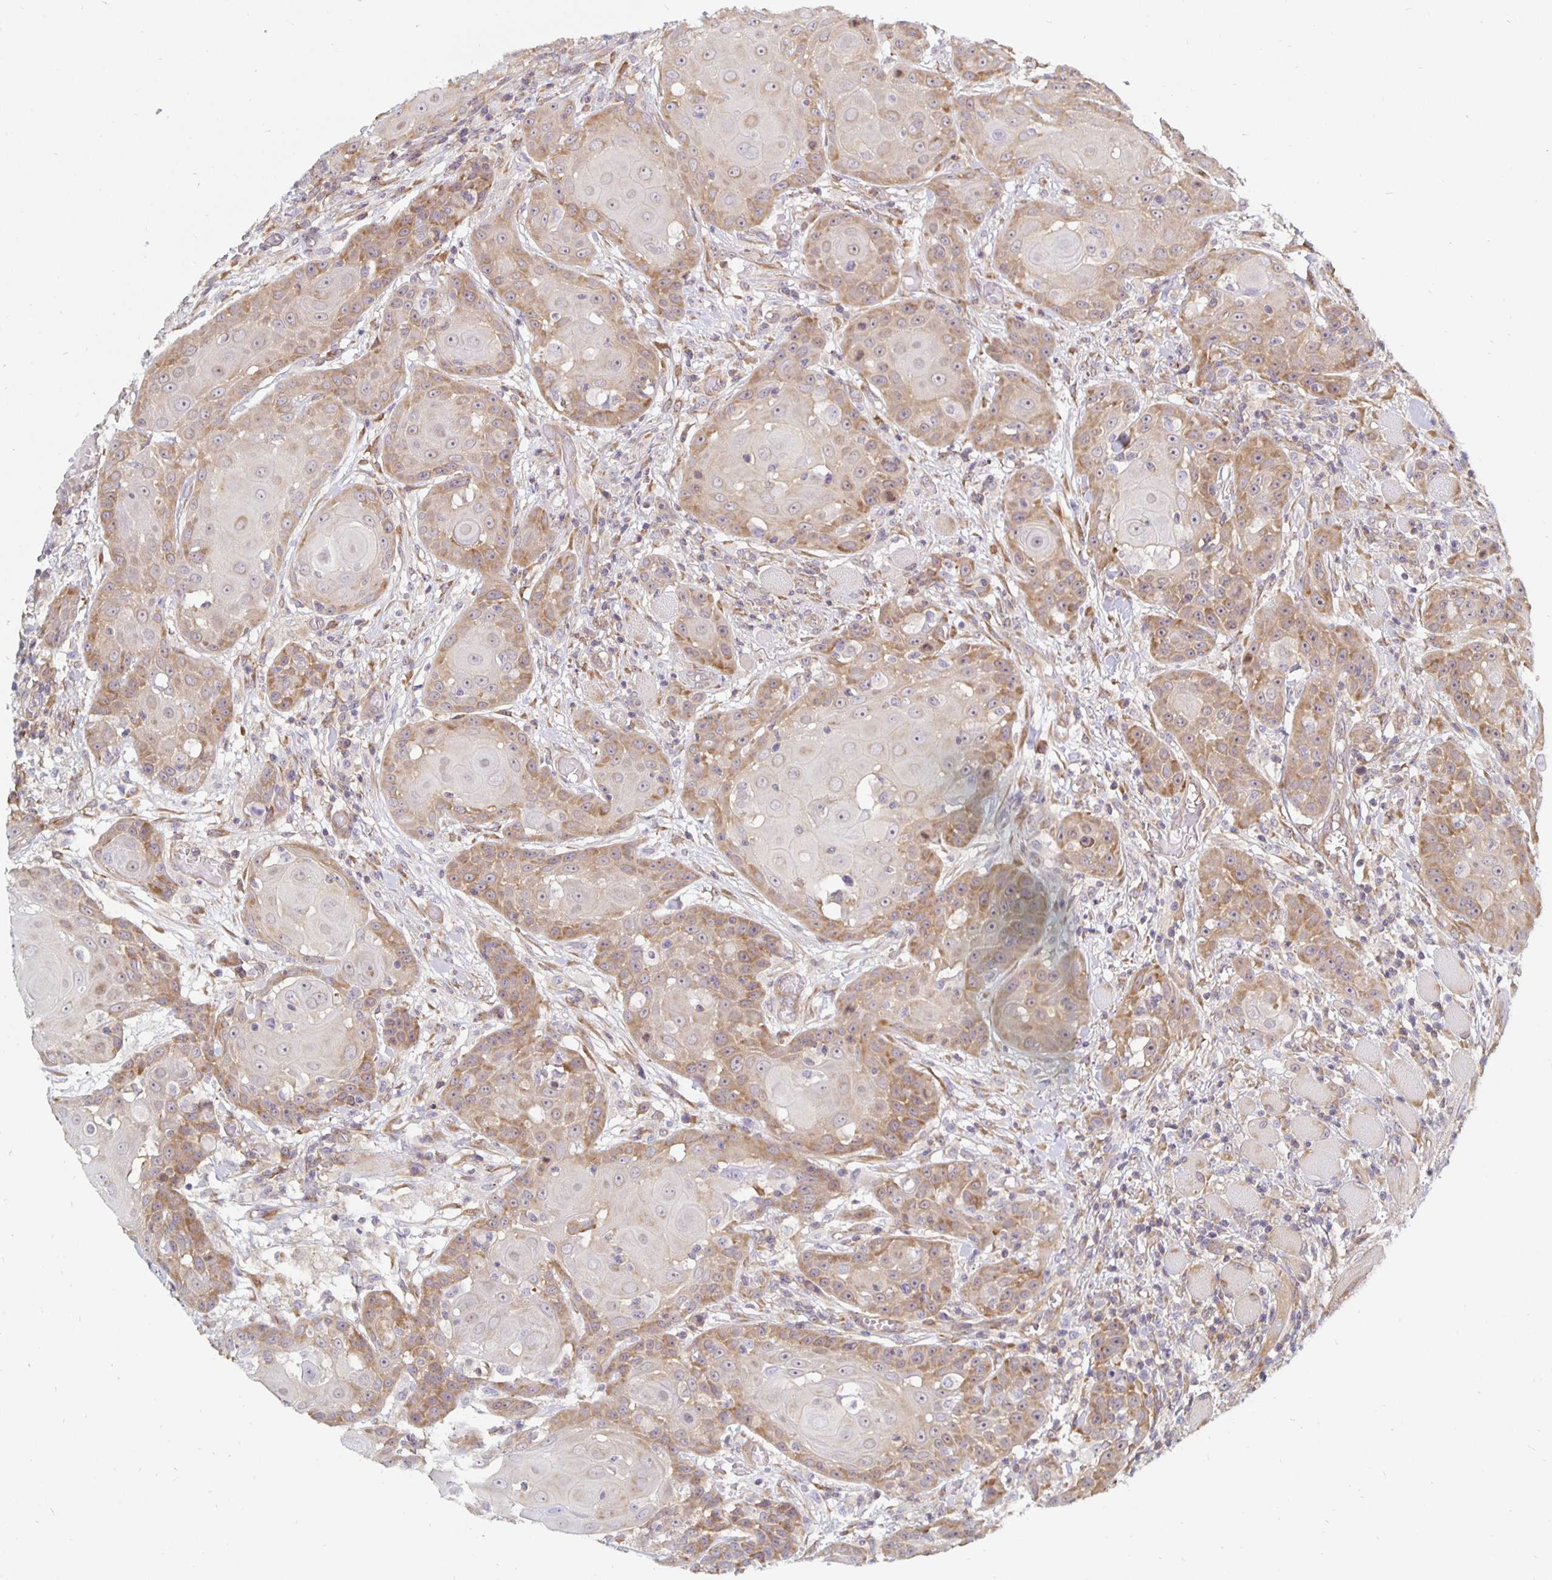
{"staining": {"intensity": "moderate", "quantity": "25%-75%", "location": "cytoplasmic/membranous"}, "tissue": "head and neck cancer", "cell_type": "Tumor cells", "image_type": "cancer", "snomed": [{"axis": "morphology", "description": "Normal tissue, NOS"}, {"axis": "morphology", "description": "Squamous cell carcinoma, NOS"}, {"axis": "topography", "description": "Oral tissue"}, {"axis": "topography", "description": "Head-Neck"}], "caption": "Immunohistochemistry (IHC) of human squamous cell carcinoma (head and neck) demonstrates medium levels of moderate cytoplasmic/membranous staining in about 25%-75% of tumor cells. The staining was performed using DAB (3,3'-diaminobenzidine) to visualize the protein expression in brown, while the nuclei were stained in blue with hematoxylin (Magnification: 20x).", "gene": "PDAP1", "patient": {"sex": "female", "age": 55}}